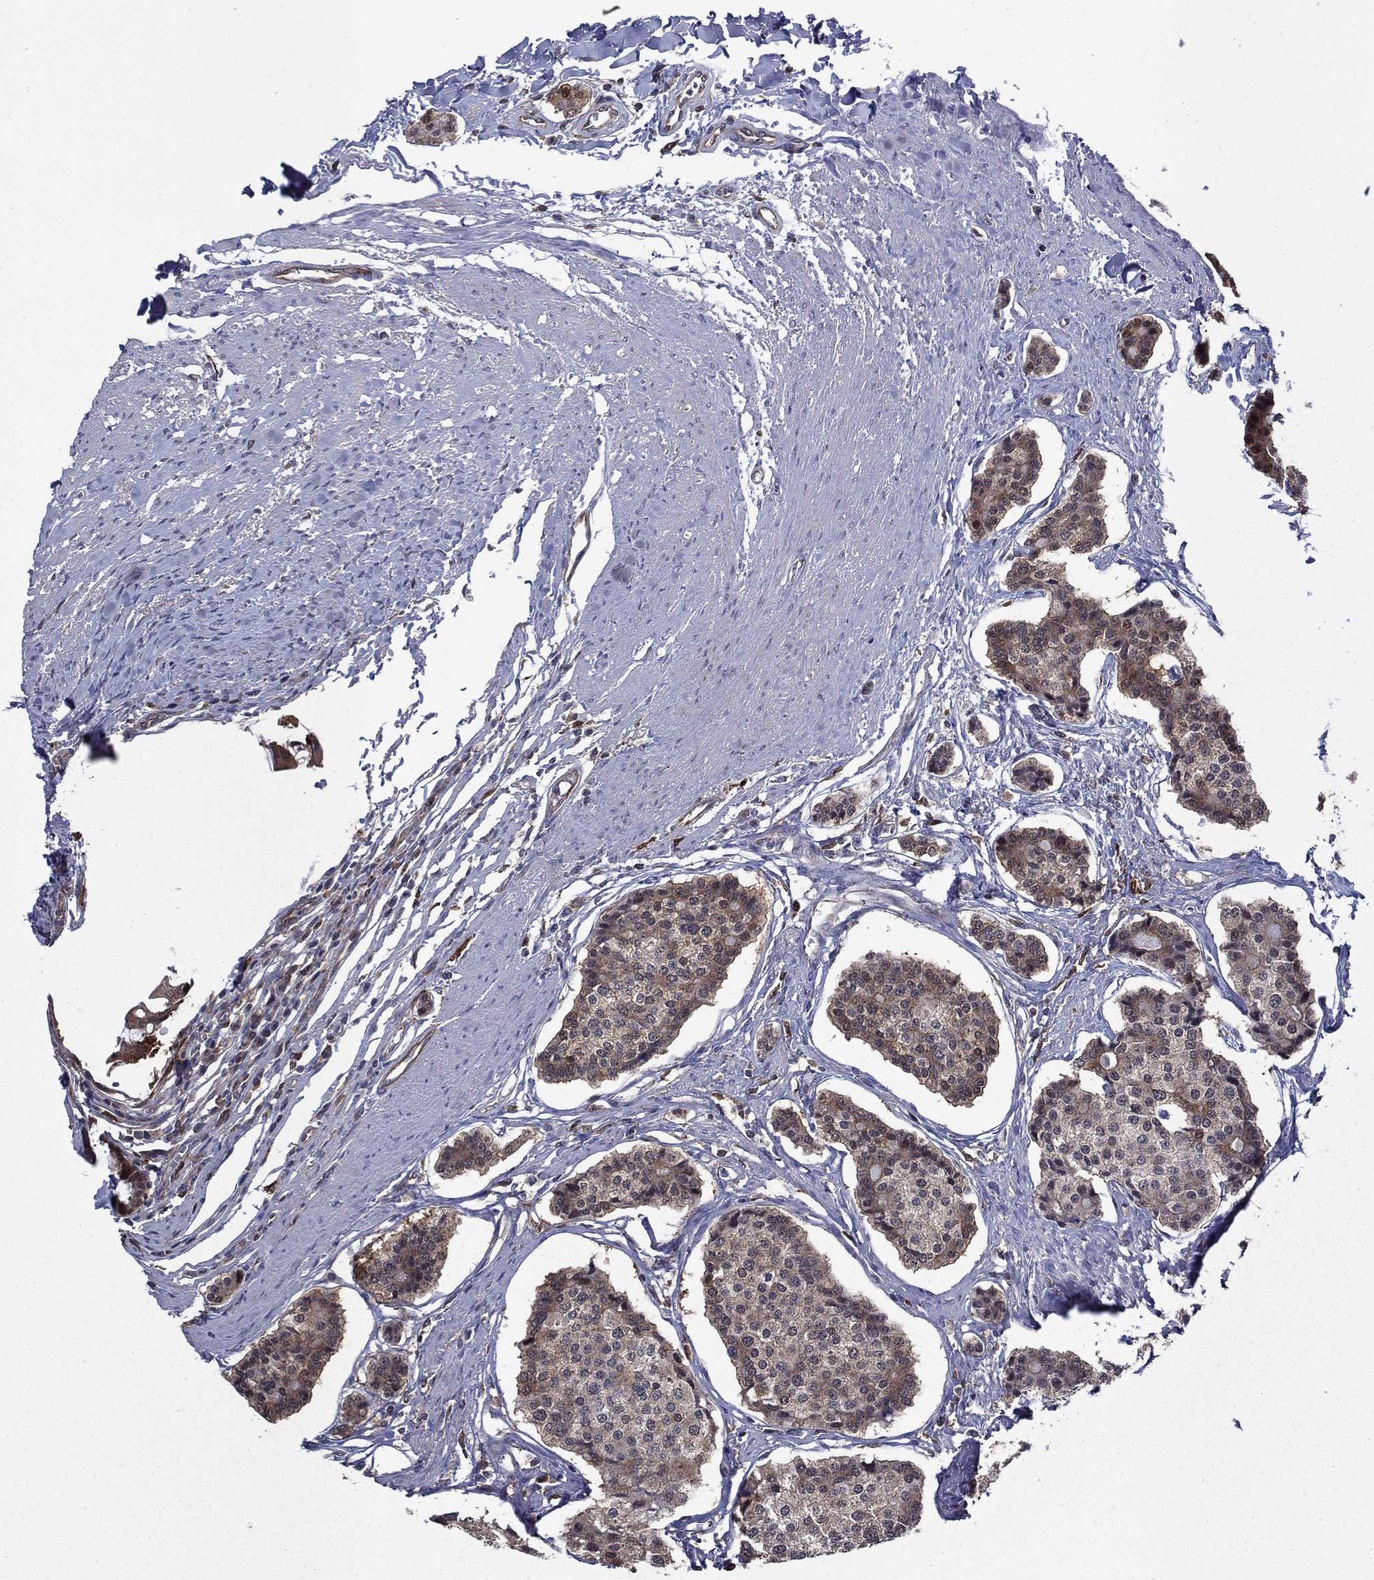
{"staining": {"intensity": "weak", "quantity": ">75%", "location": "cytoplasmic/membranous"}, "tissue": "carcinoid", "cell_type": "Tumor cells", "image_type": "cancer", "snomed": [{"axis": "morphology", "description": "Carcinoid, malignant, NOS"}, {"axis": "topography", "description": "Small intestine"}], "caption": "Approximately >75% of tumor cells in human malignant carcinoid display weak cytoplasmic/membranous protein staining as visualized by brown immunohistochemical staining.", "gene": "TPMT", "patient": {"sex": "female", "age": 65}}